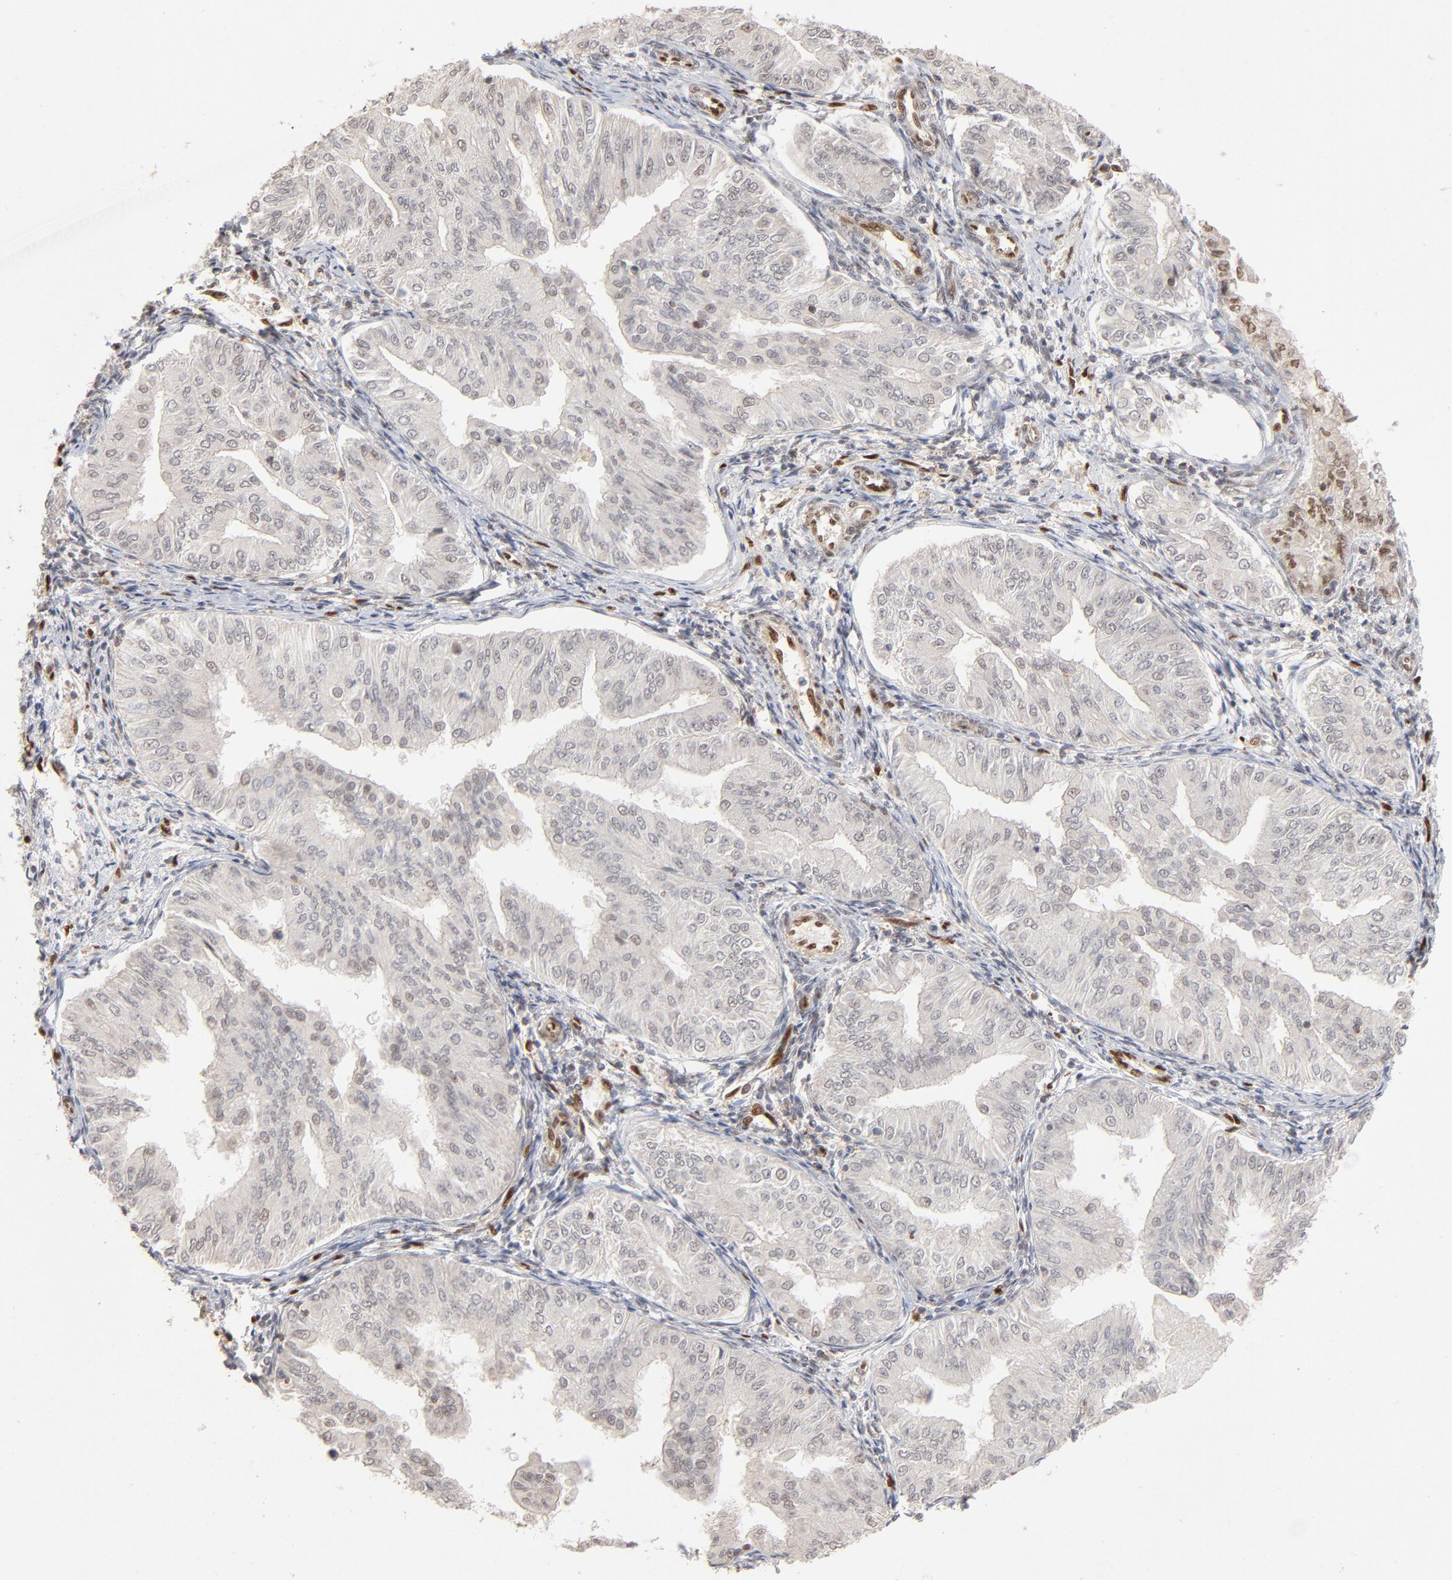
{"staining": {"intensity": "negative", "quantity": "none", "location": "none"}, "tissue": "endometrial cancer", "cell_type": "Tumor cells", "image_type": "cancer", "snomed": [{"axis": "morphology", "description": "Adenocarcinoma, NOS"}, {"axis": "topography", "description": "Endometrium"}], "caption": "Tumor cells show no significant staining in endometrial adenocarcinoma. (Immunohistochemistry (ihc), brightfield microscopy, high magnification).", "gene": "NFIB", "patient": {"sex": "female", "age": 53}}